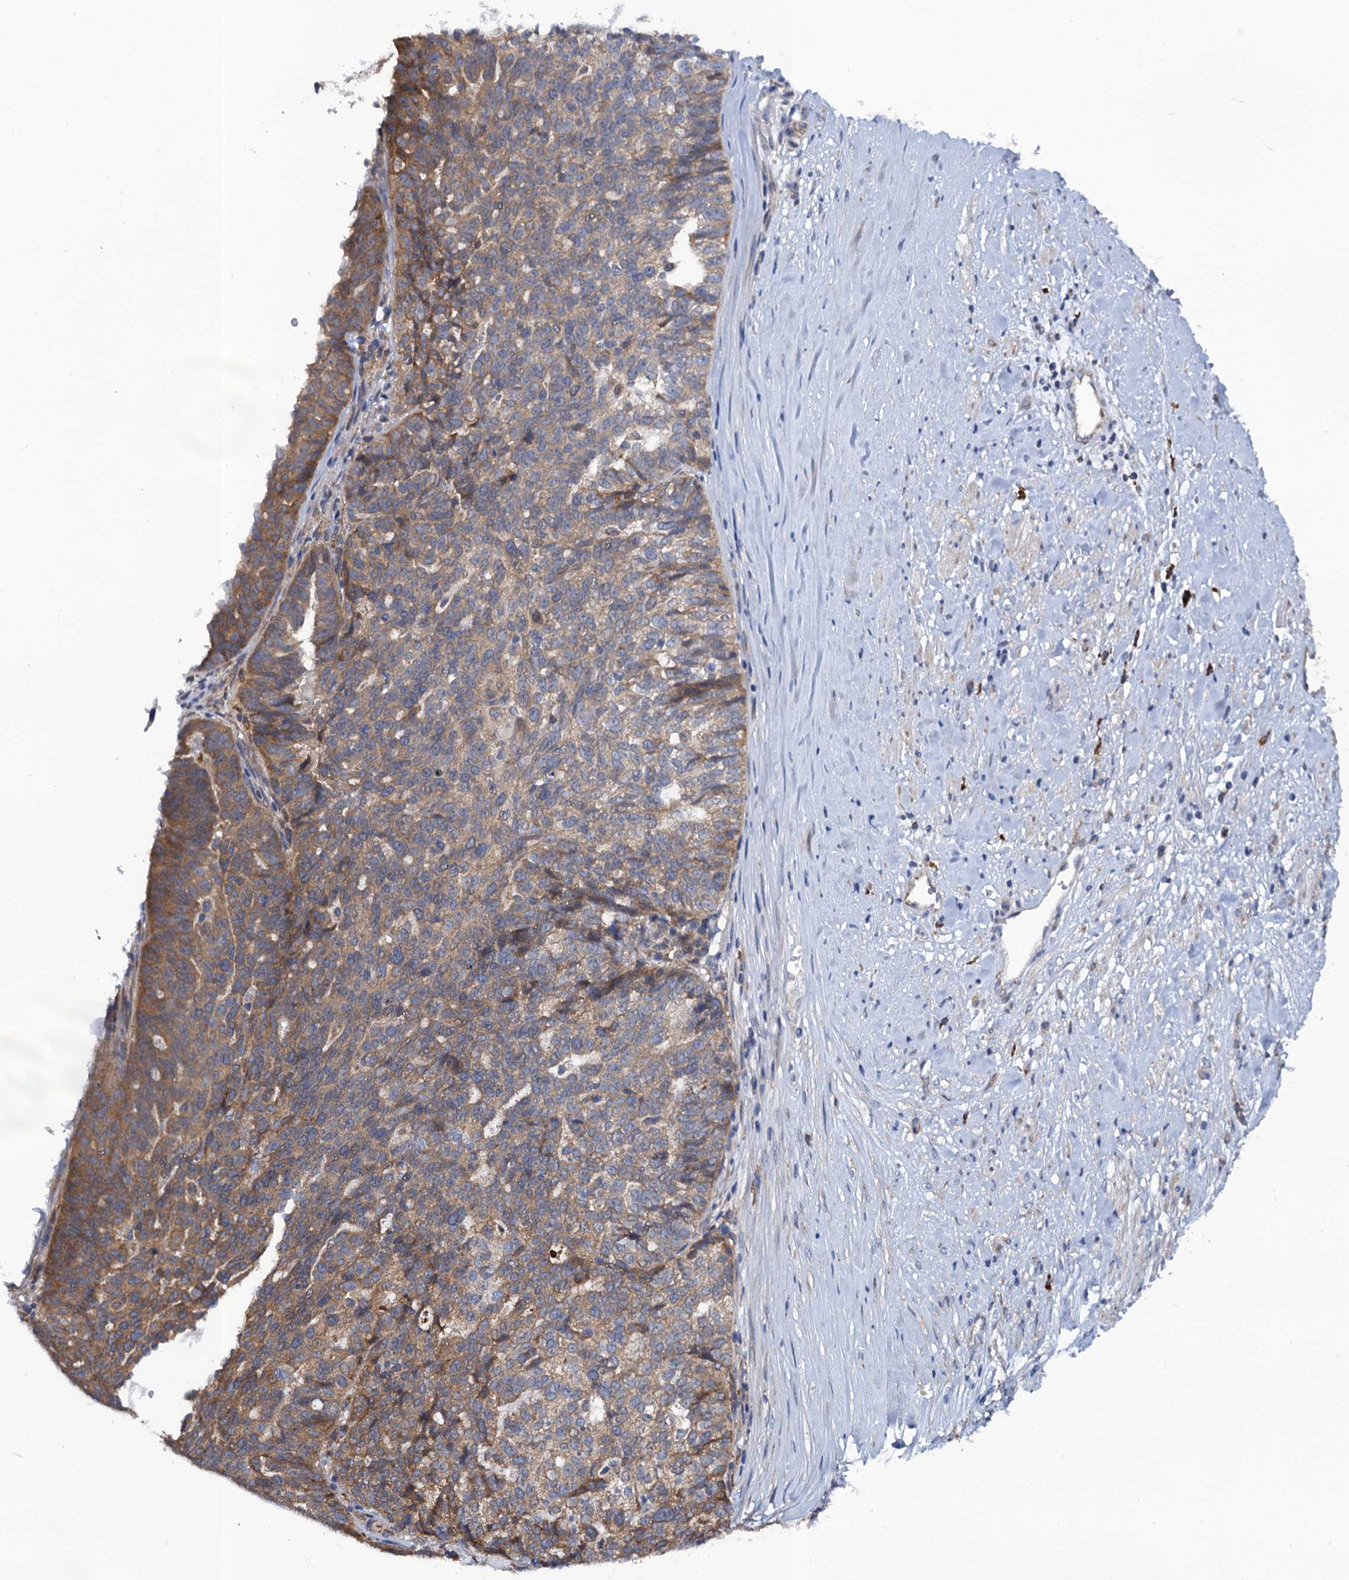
{"staining": {"intensity": "moderate", "quantity": ">75%", "location": "cytoplasmic/membranous"}, "tissue": "ovarian cancer", "cell_type": "Tumor cells", "image_type": "cancer", "snomed": [{"axis": "morphology", "description": "Cystadenocarcinoma, serous, NOS"}, {"axis": "topography", "description": "Ovary"}], "caption": "High-magnification brightfield microscopy of ovarian serous cystadenocarcinoma stained with DAB (brown) and counterstained with hematoxylin (blue). tumor cells exhibit moderate cytoplasmic/membranous staining is present in approximately>75% of cells. (brown staining indicates protein expression, while blue staining denotes nuclei).", "gene": "PGLS", "patient": {"sex": "female", "age": 59}}